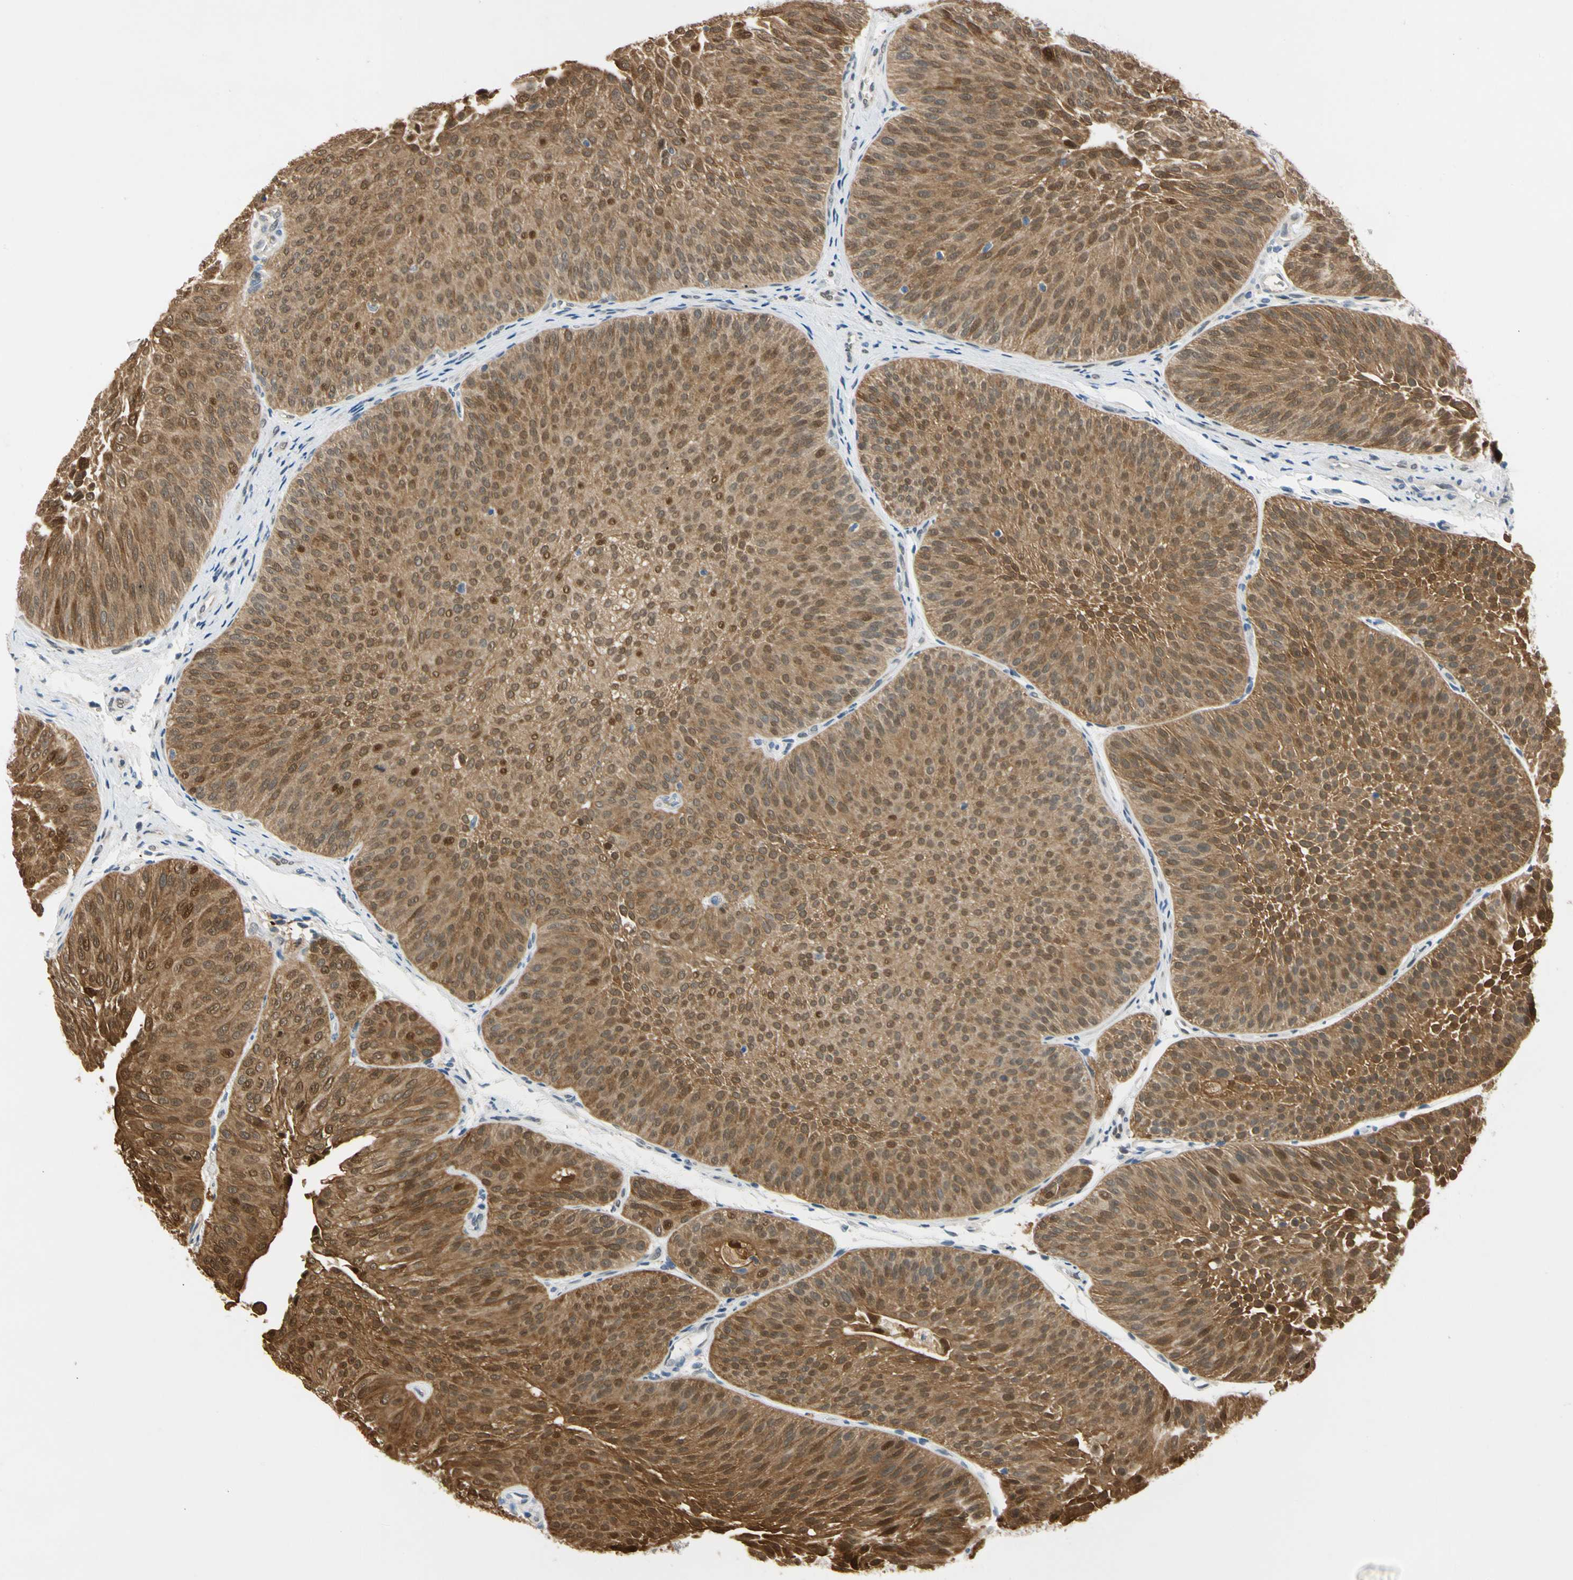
{"staining": {"intensity": "moderate", "quantity": ">75%", "location": "cytoplasmic/membranous,nuclear"}, "tissue": "urothelial cancer", "cell_type": "Tumor cells", "image_type": "cancer", "snomed": [{"axis": "morphology", "description": "Urothelial carcinoma, Low grade"}, {"axis": "topography", "description": "Urinary bladder"}], "caption": "There is medium levels of moderate cytoplasmic/membranous and nuclear positivity in tumor cells of low-grade urothelial carcinoma, as demonstrated by immunohistochemical staining (brown color).", "gene": "RIOX2", "patient": {"sex": "female", "age": 60}}